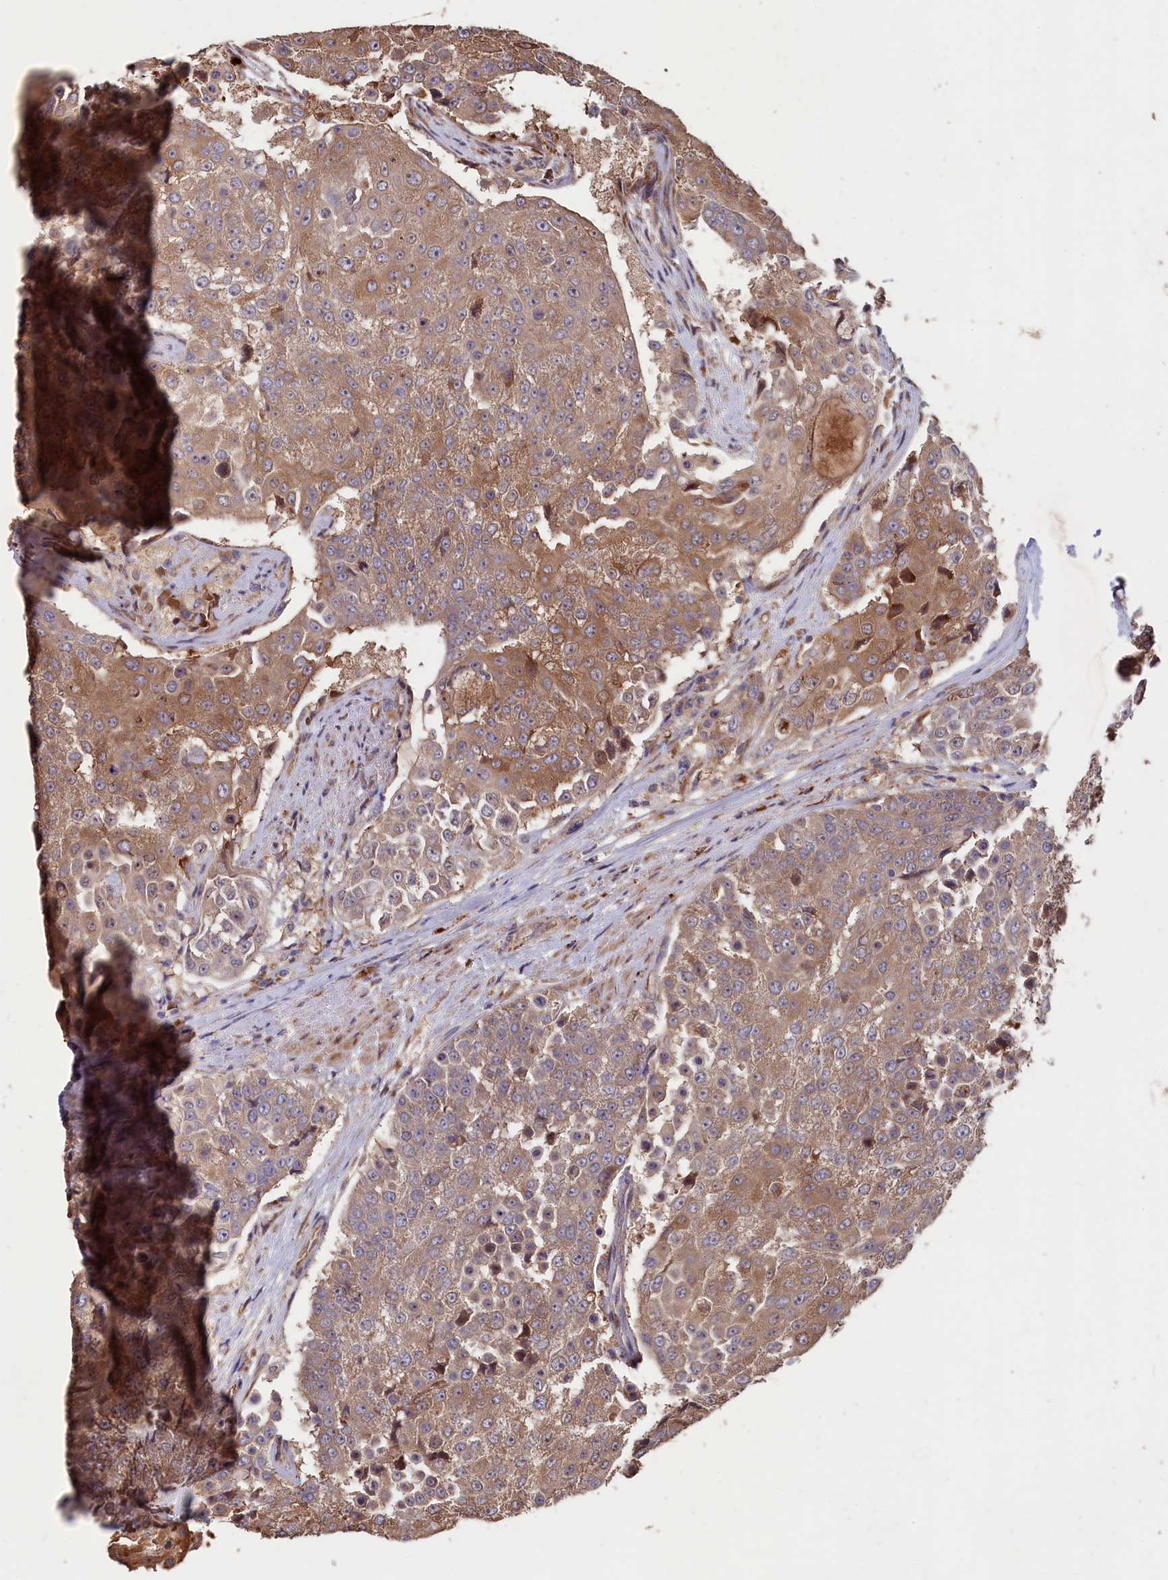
{"staining": {"intensity": "moderate", "quantity": ">75%", "location": "cytoplasmic/membranous"}, "tissue": "urothelial cancer", "cell_type": "Tumor cells", "image_type": "cancer", "snomed": [{"axis": "morphology", "description": "Urothelial carcinoma, High grade"}, {"axis": "topography", "description": "Urinary bladder"}], "caption": "Immunohistochemistry (DAB) staining of urothelial cancer exhibits moderate cytoplasmic/membranous protein staining in approximately >75% of tumor cells. Immunohistochemistry (ihc) stains the protein of interest in brown and the nuclei are stained blue.", "gene": "GREB1L", "patient": {"sex": "female", "age": 63}}